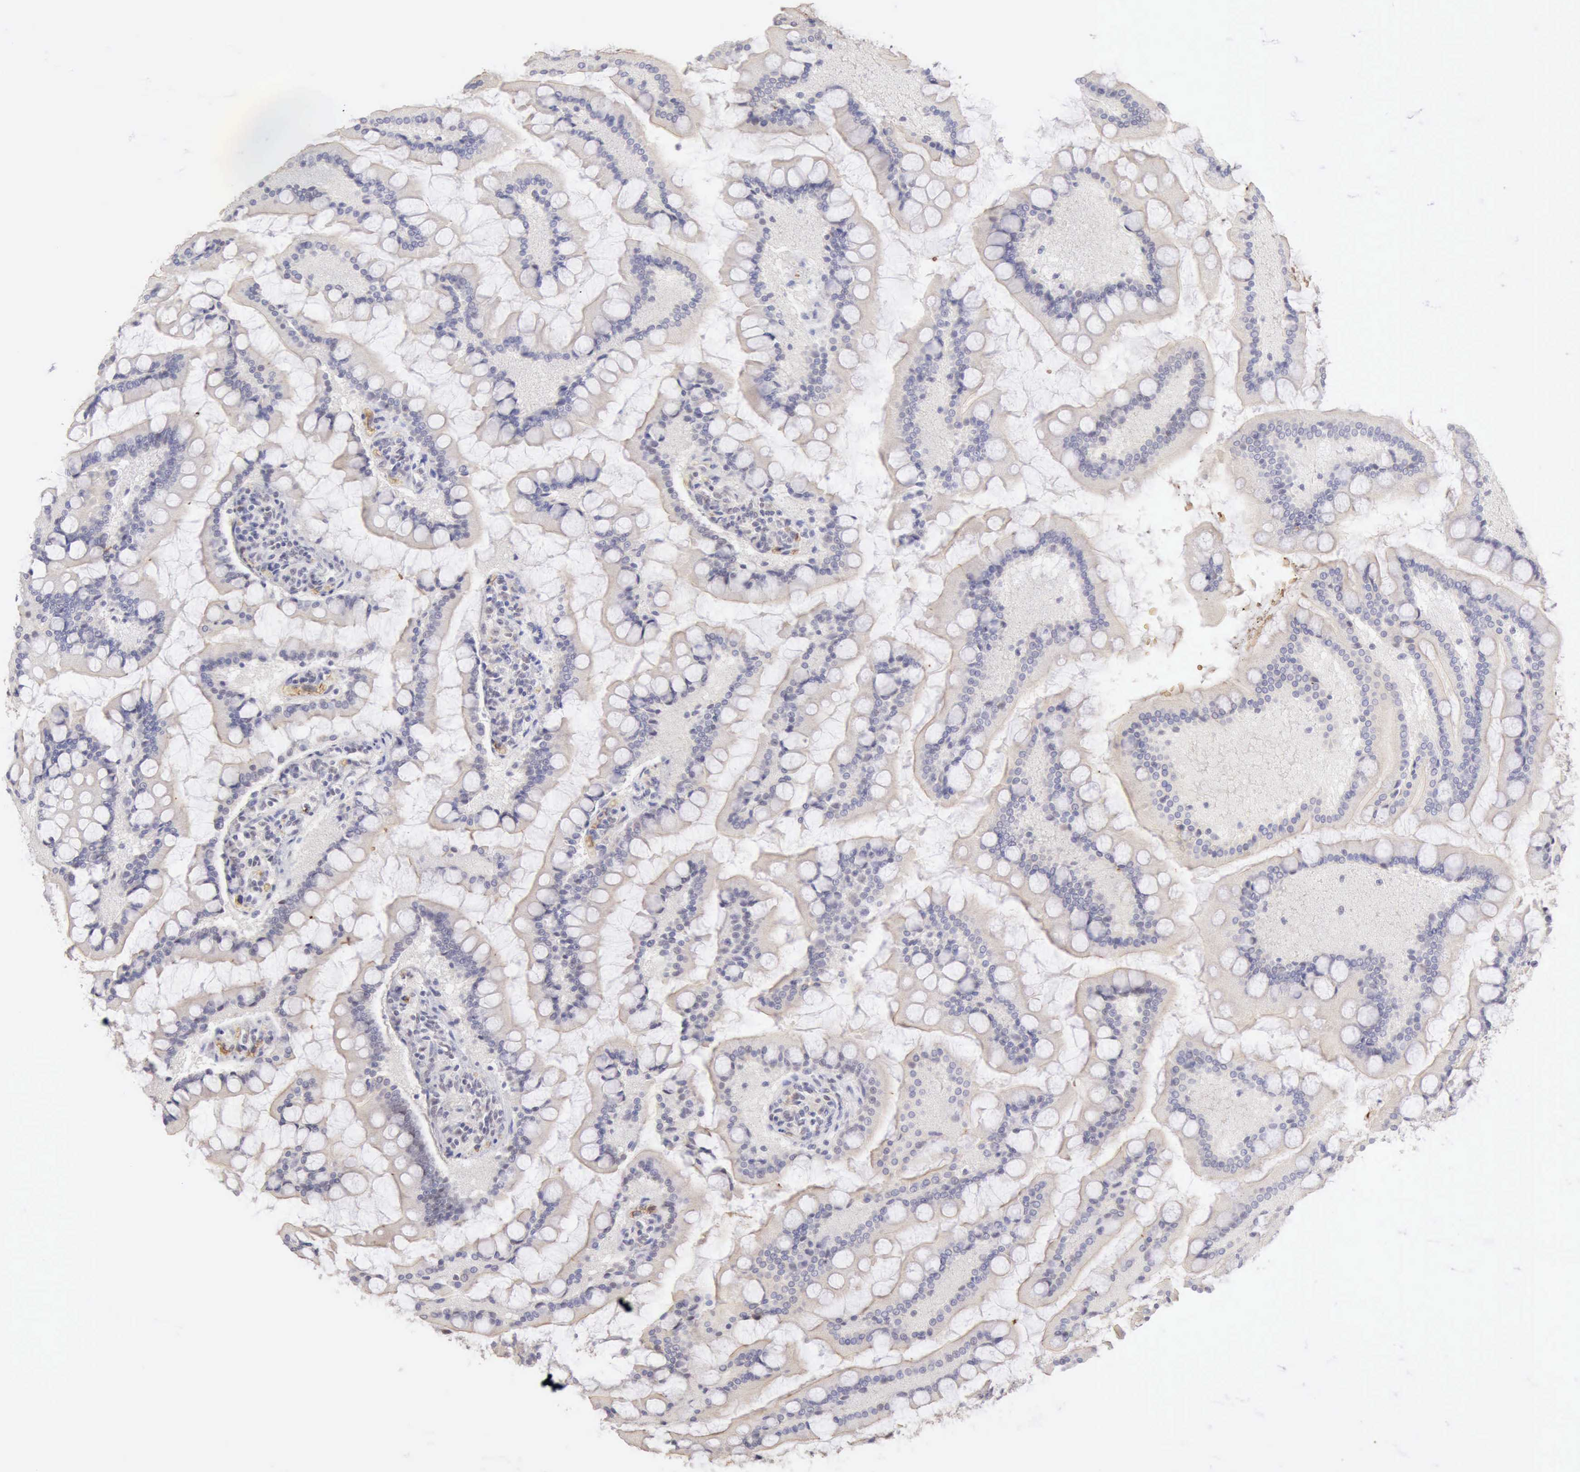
{"staining": {"intensity": "negative", "quantity": "none", "location": "none"}, "tissue": "small intestine", "cell_type": "Glandular cells", "image_type": "normal", "snomed": [{"axis": "morphology", "description": "Normal tissue, NOS"}, {"axis": "topography", "description": "Small intestine"}], "caption": "High power microscopy image of an immunohistochemistry (IHC) photomicrograph of normal small intestine, revealing no significant staining in glandular cells. (IHC, brightfield microscopy, high magnification).", "gene": "CFI", "patient": {"sex": "male", "age": 41}}